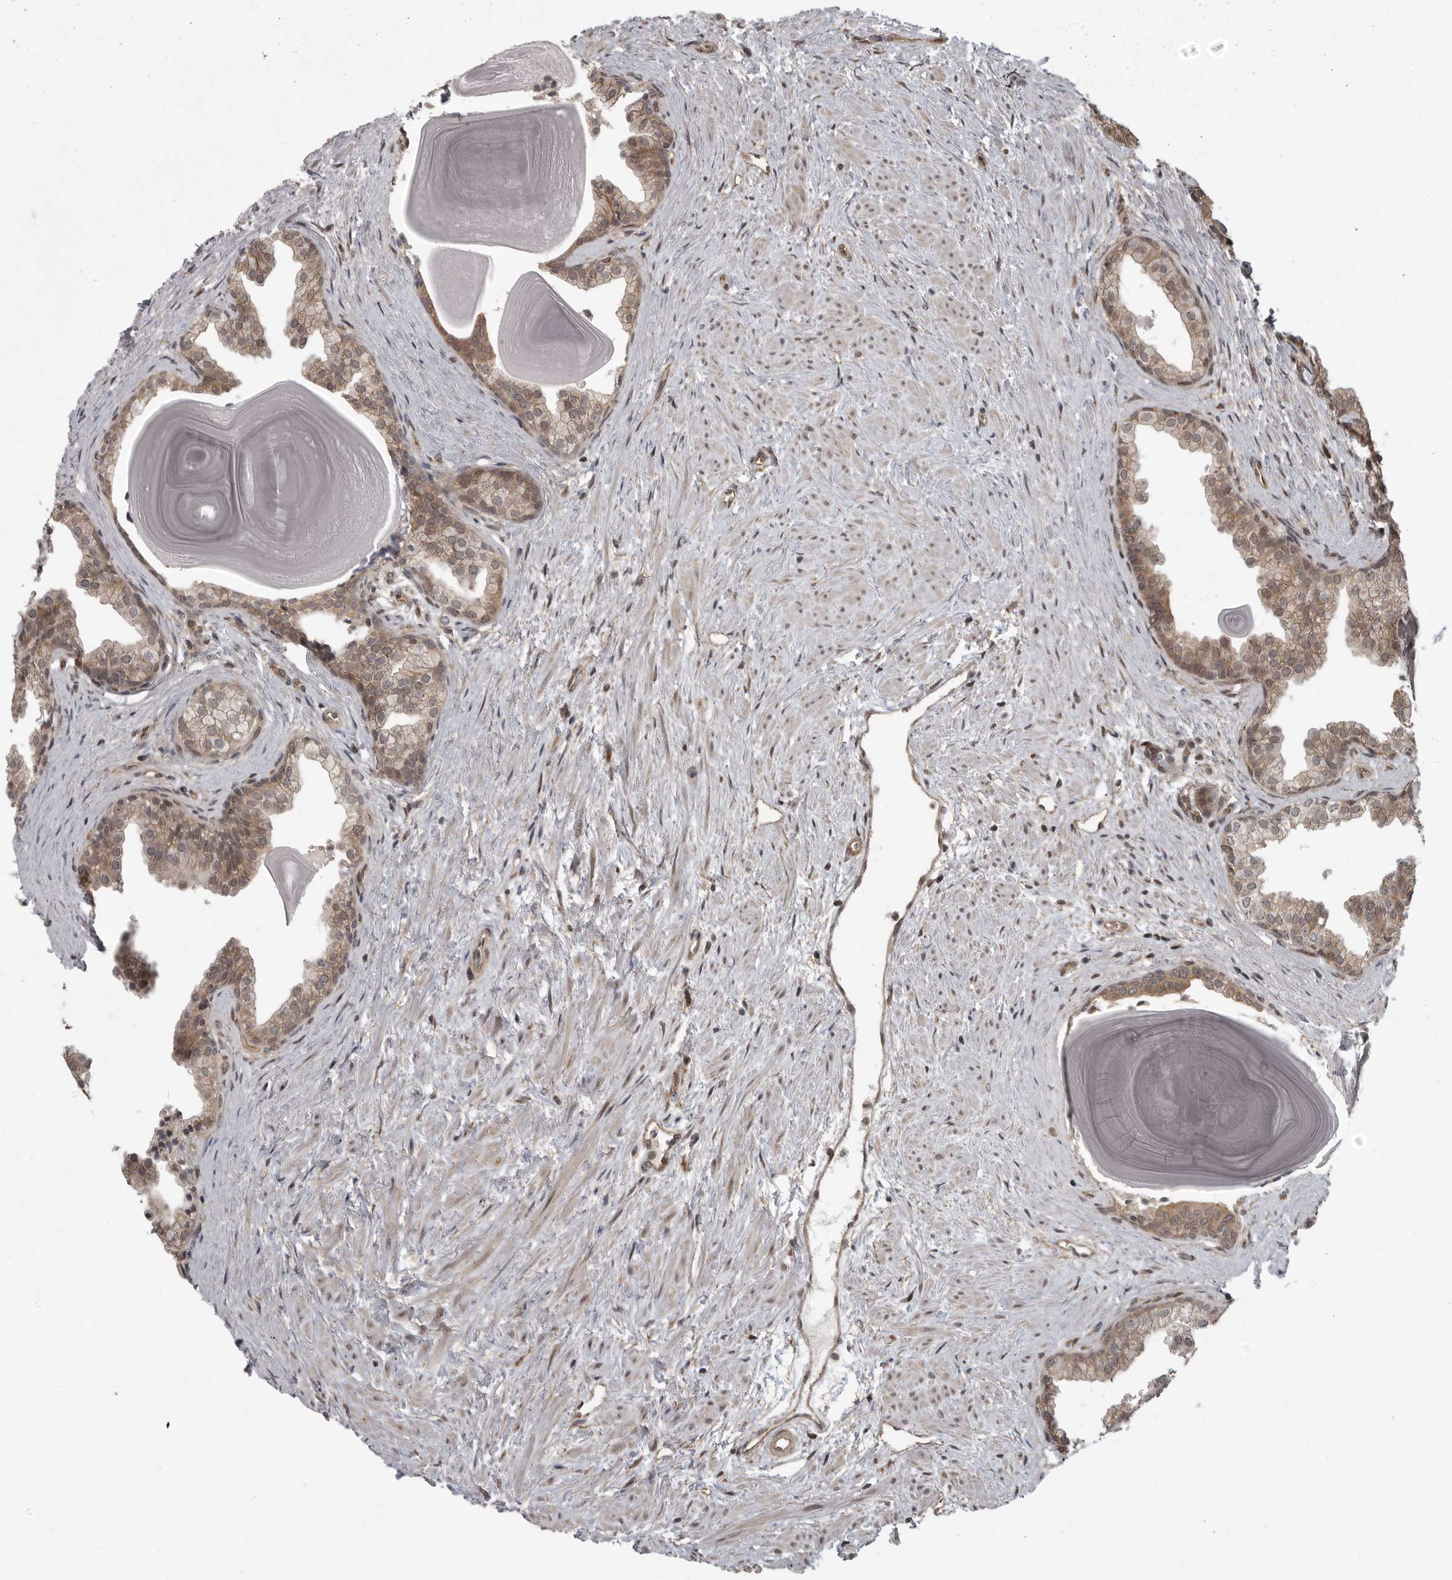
{"staining": {"intensity": "moderate", "quantity": ">75%", "location": "cytoplasmic/membranous"}, "tissue": "prostate", "cell_type": "Glandular cells", "image_type": "normal", "snomed": [{"axis": "morphology", "description": "Normal tissue, NOS"}, {"axis": "topography", "description": "Prostate"}], "caption": "Immunohistochemistry (IHC) (DAB) staining of normal prostate exhibits moderate cytoplasmic/membranous protein staining in approximately >75% of glandular cells. The protein is shown in brown color, while the nuclei are stained blue.", "gene": "DNAJC8", "patient": {"sex": "male", "age": 48}}